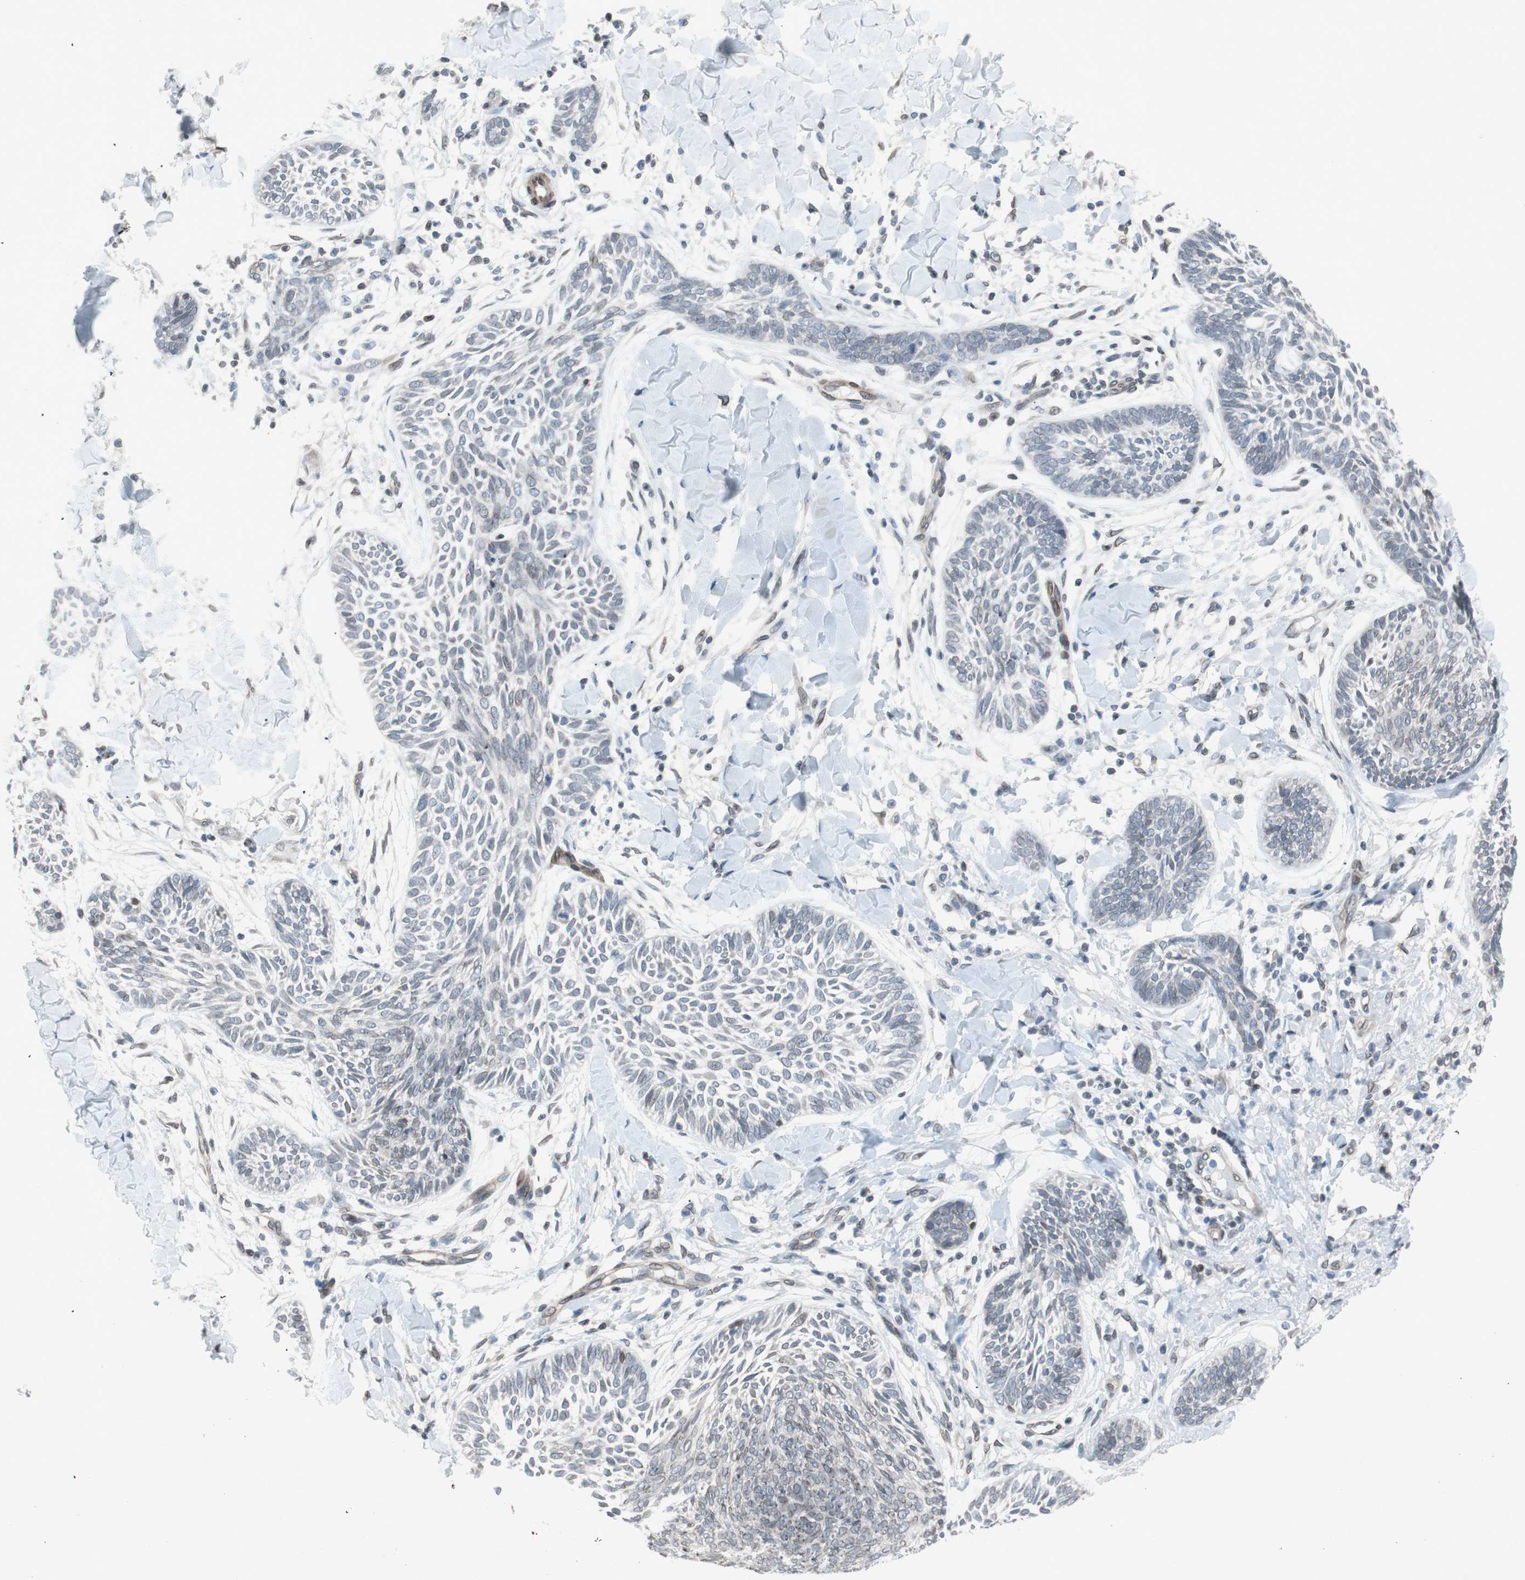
{"staining": {"intensity": "negative", "quantity": "none", "location": "none"}, "tissue": "skin cancer", "cell_type": "Tumor cells", "image_type": "cancer", "snomed": [{"axis": "morphology", "description": "Papilloma, NOS"}, {"axis": "morphology", "description": "Basal cell carcinoma"}, {"axis": "topography", "description": "Skin"}], "caption": "High magnification brightfield microscopy of skin cancer stained with DAB (brown) and counterstained with hematoxylin (blue): tumor cells show no significant staining.", "gene": "ARNT2", "patient": {"sex": "male", "age": 87}}